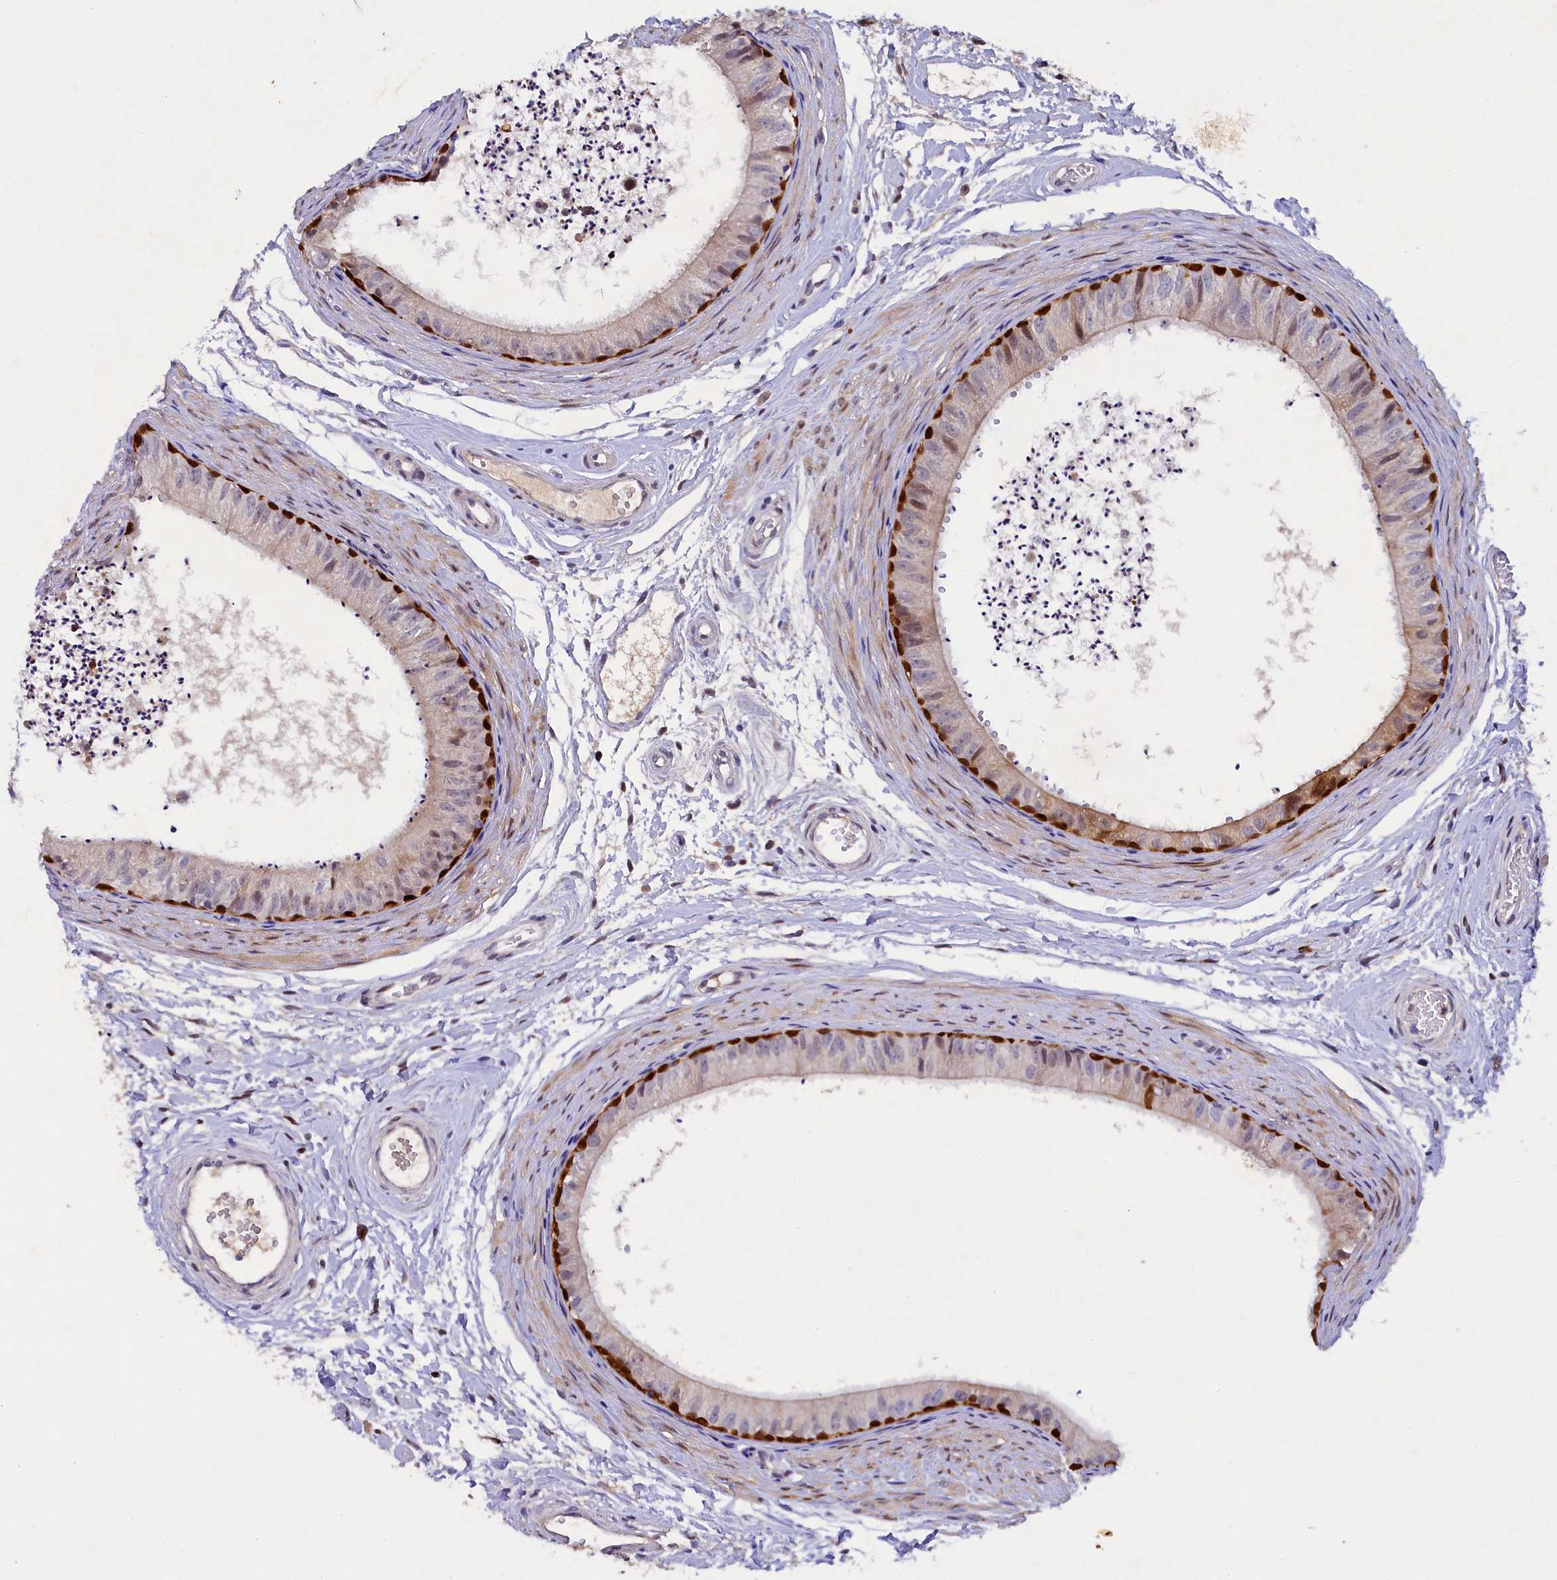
{"staining": {"intensity": "strong", "quantity": "<25%", "location": "cytoplasmic/membranous,nuclear"}, "tissue": "epididymis", "cell_type": "Glandular cells", "image_type": "normal", "snomed": [{"axis": "morphology", "description": "Normal tissue, NOS"}, {"axis": "topography", "description": "Epididymis"}], "caption": "Immunohistochemistry (IHC) staining of normal epididymis, which displays medium levels of strong cytoplasmic/membranous,nuclear staining in about <25% of glandular cells indicating strong cytoplasmic/membranous,nuclear protein expression. The staining was performed using DAB (brown) for protein detection and nuclei were counterstained in hematoxylin (blue).", "gene": "TGDS", "patient": {"sex": "male", "age": 56}}